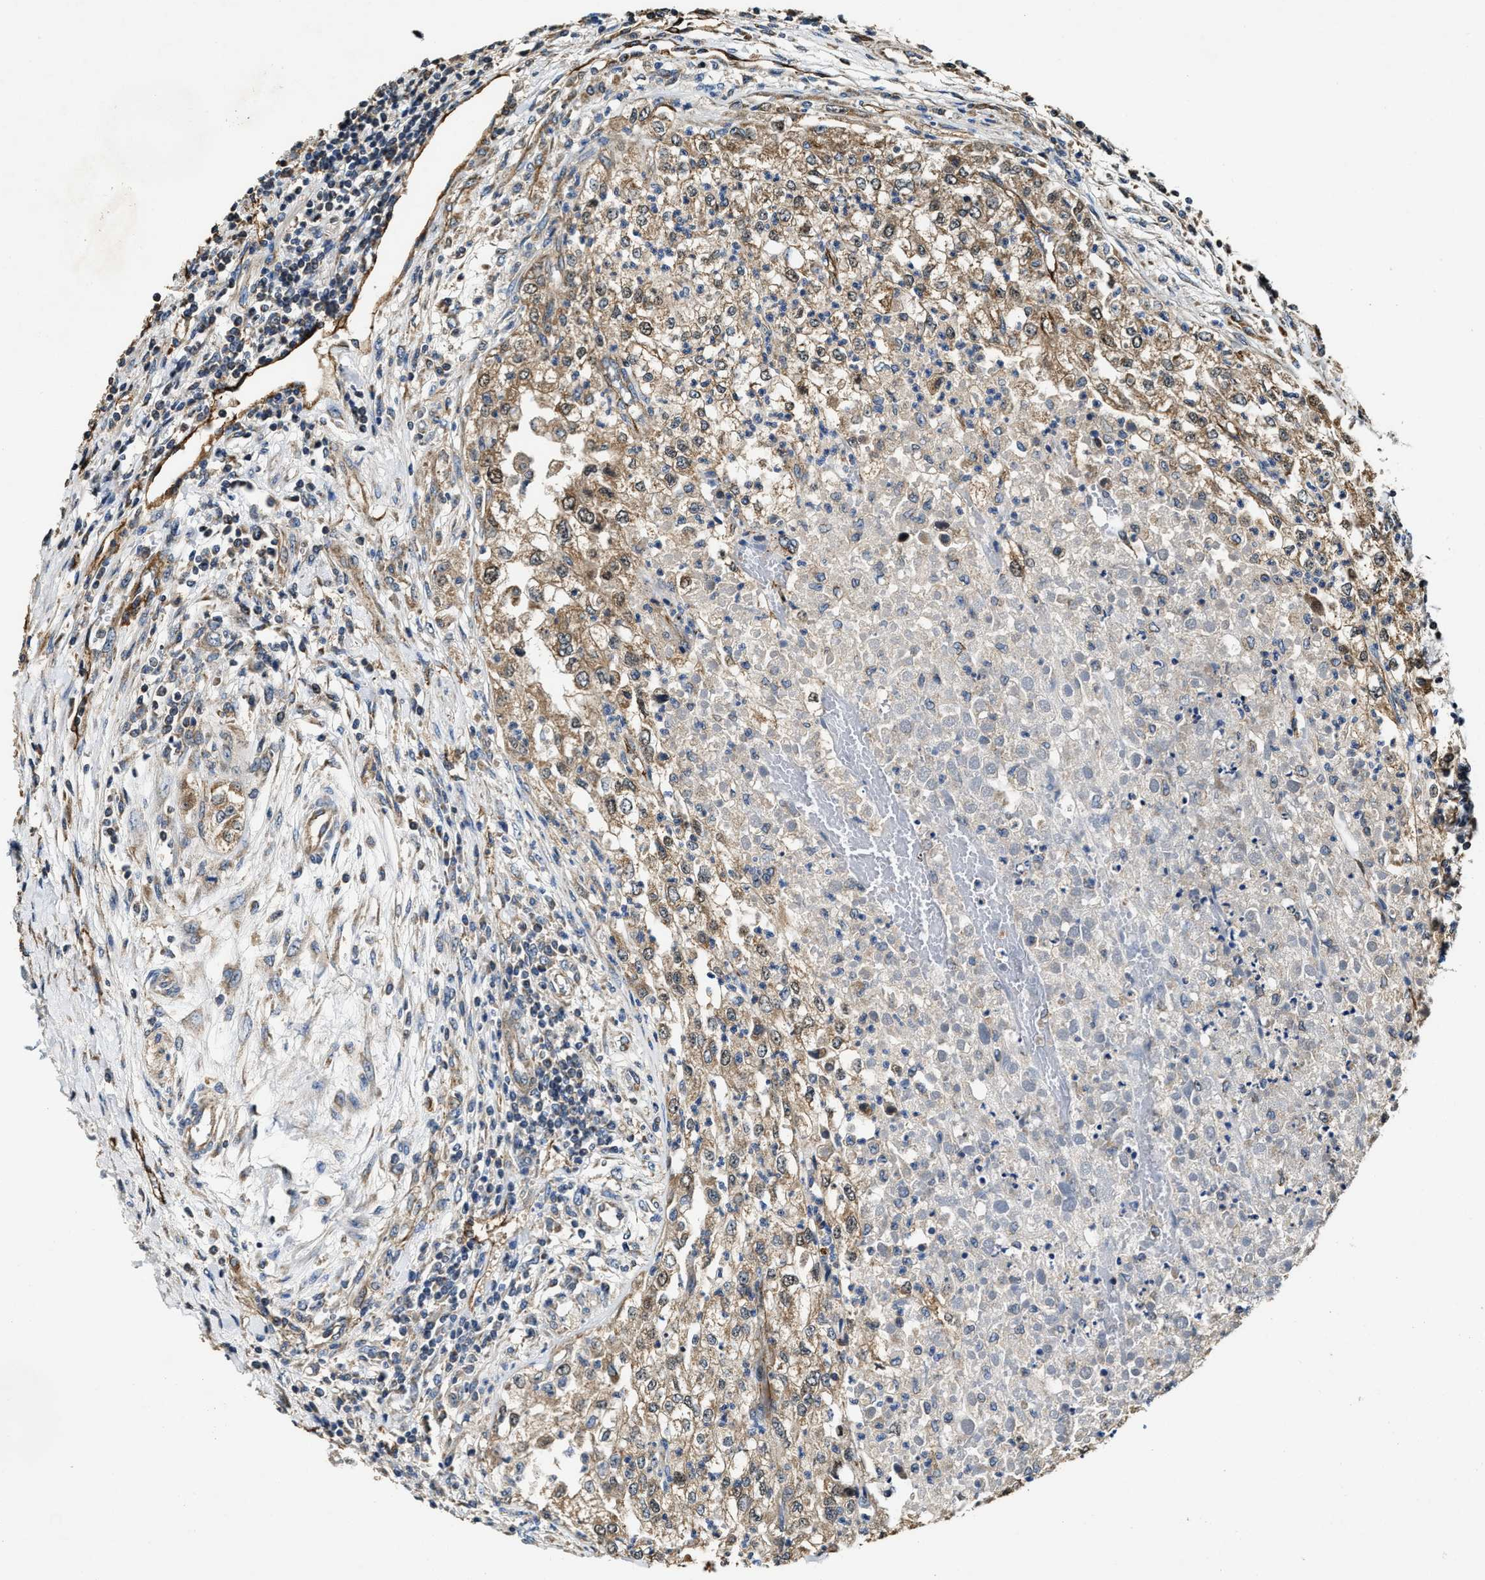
{"staining": {"intensity": "moderate", "quantity": ">75%", "location": "cytoplasmic/membranous"}, "tissue": "renal cancer", "cell_type": "Tumor cells", "image_type": "cancer", "snomed": [{"axis": "morphology", "description": "Adenocarcinoma, NOS"}, {"axis": "topography", "description": "Kidney"}], "caption": "Brown immunohistochemical staining in human renal cancer displays moderate cytoplasmic/membranous staining in about >75% of tumor cells.", "gene": "GFRA3", "patient": {"sex": "female", "age": 54}}